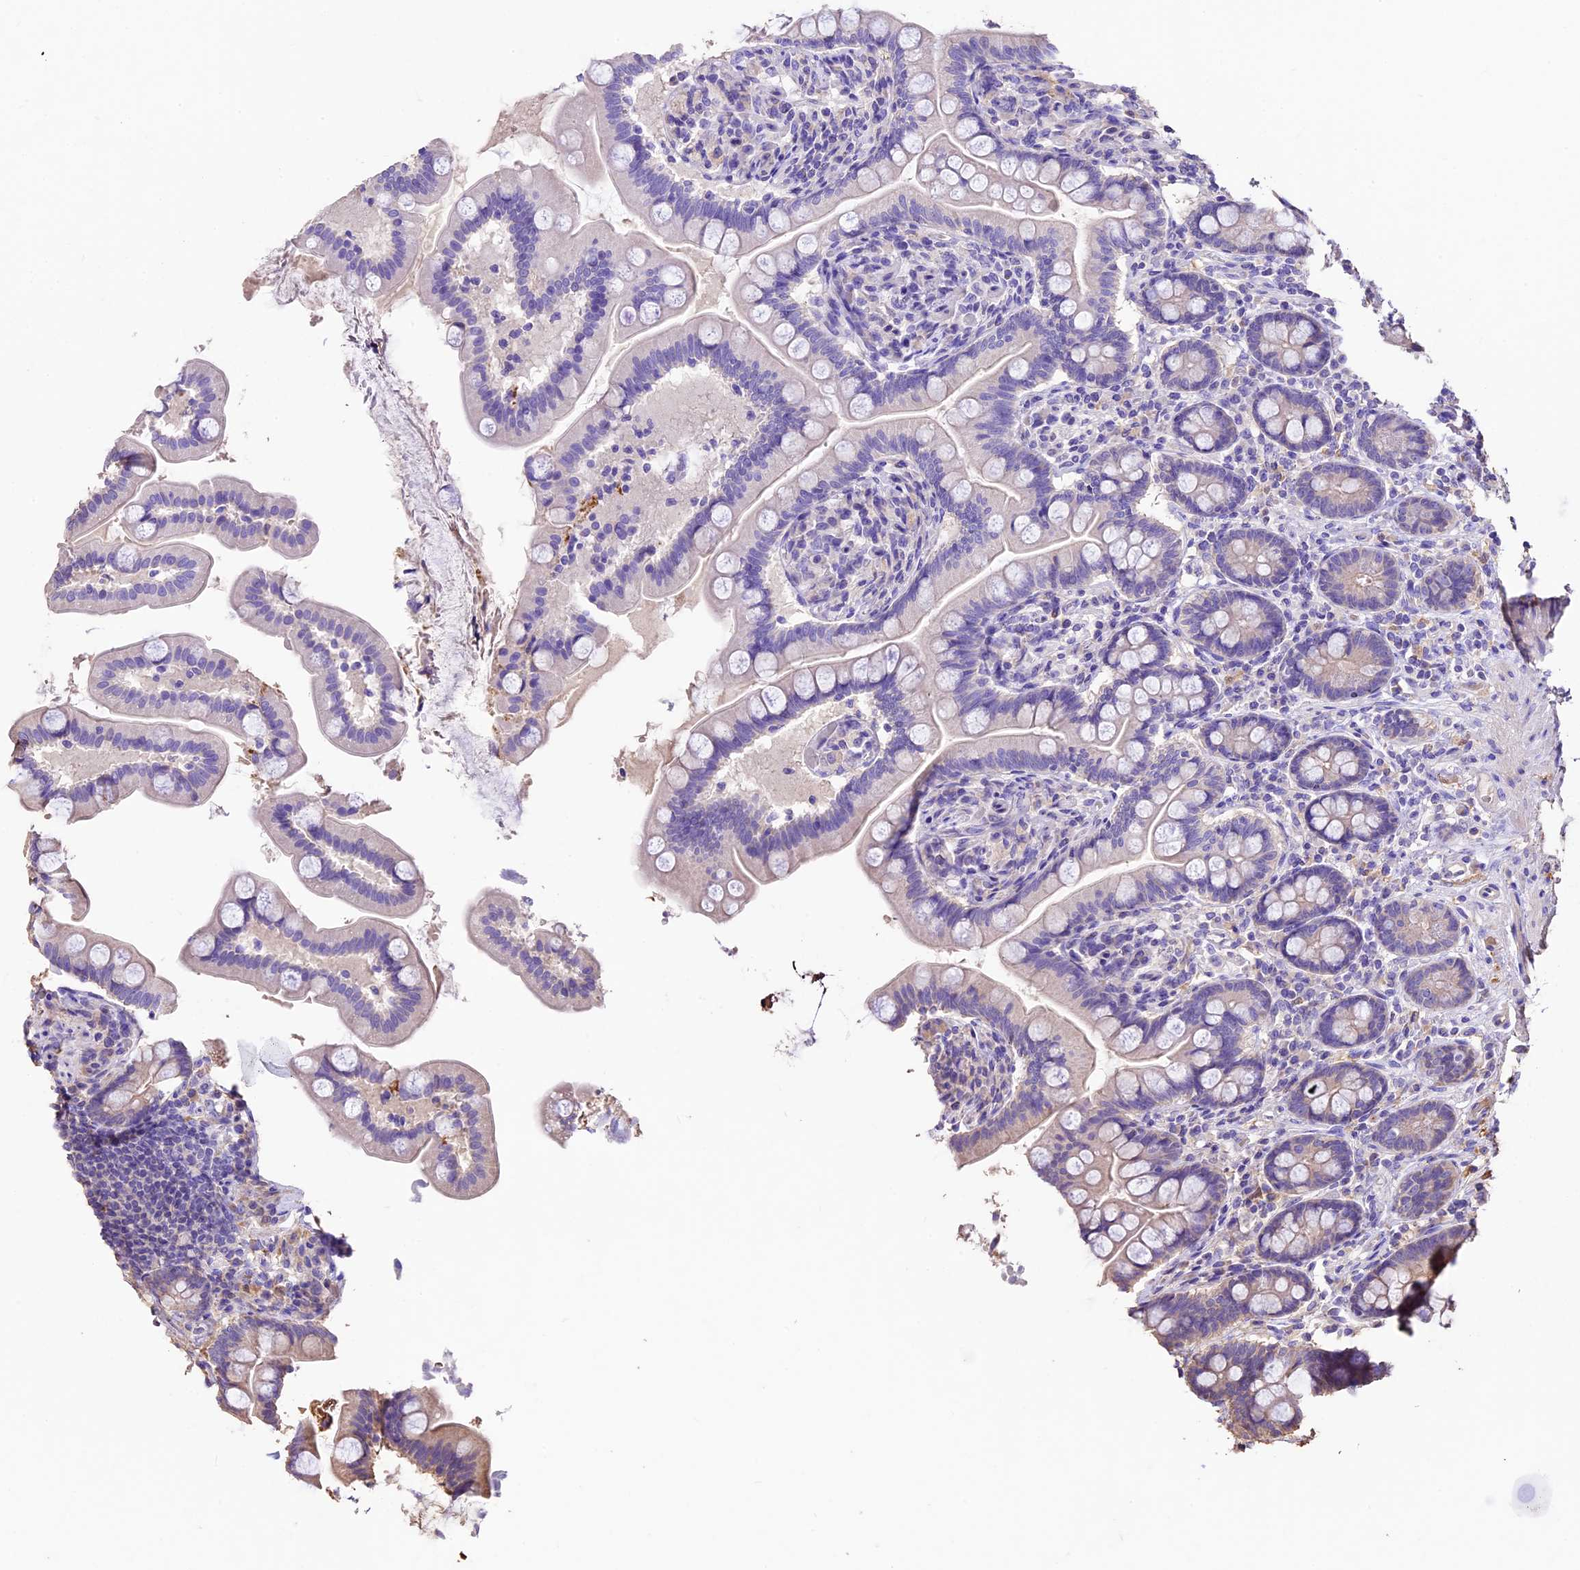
{"staining": {"intensity": "negative", "quantity": "none", "location": "none"}, "tissue": "small intestine", "cell_type": "Glandular cells", "image_type": "normal", "snomed": [{"axis": "morphology", "description": "Normal tissue, NOS"}, {"axis": "topography", "description": "Small intestine"}], "caption": "Immunohistochemistry histopathology image of unremarkable small intestine stained for a protein (brown), which demonstrates no positivity in glandular cells. (DAB immunohistochemistry (IHC), high magnification).", "gene": "CRLF1", "patient": {"sex": "female", "age": 64}}